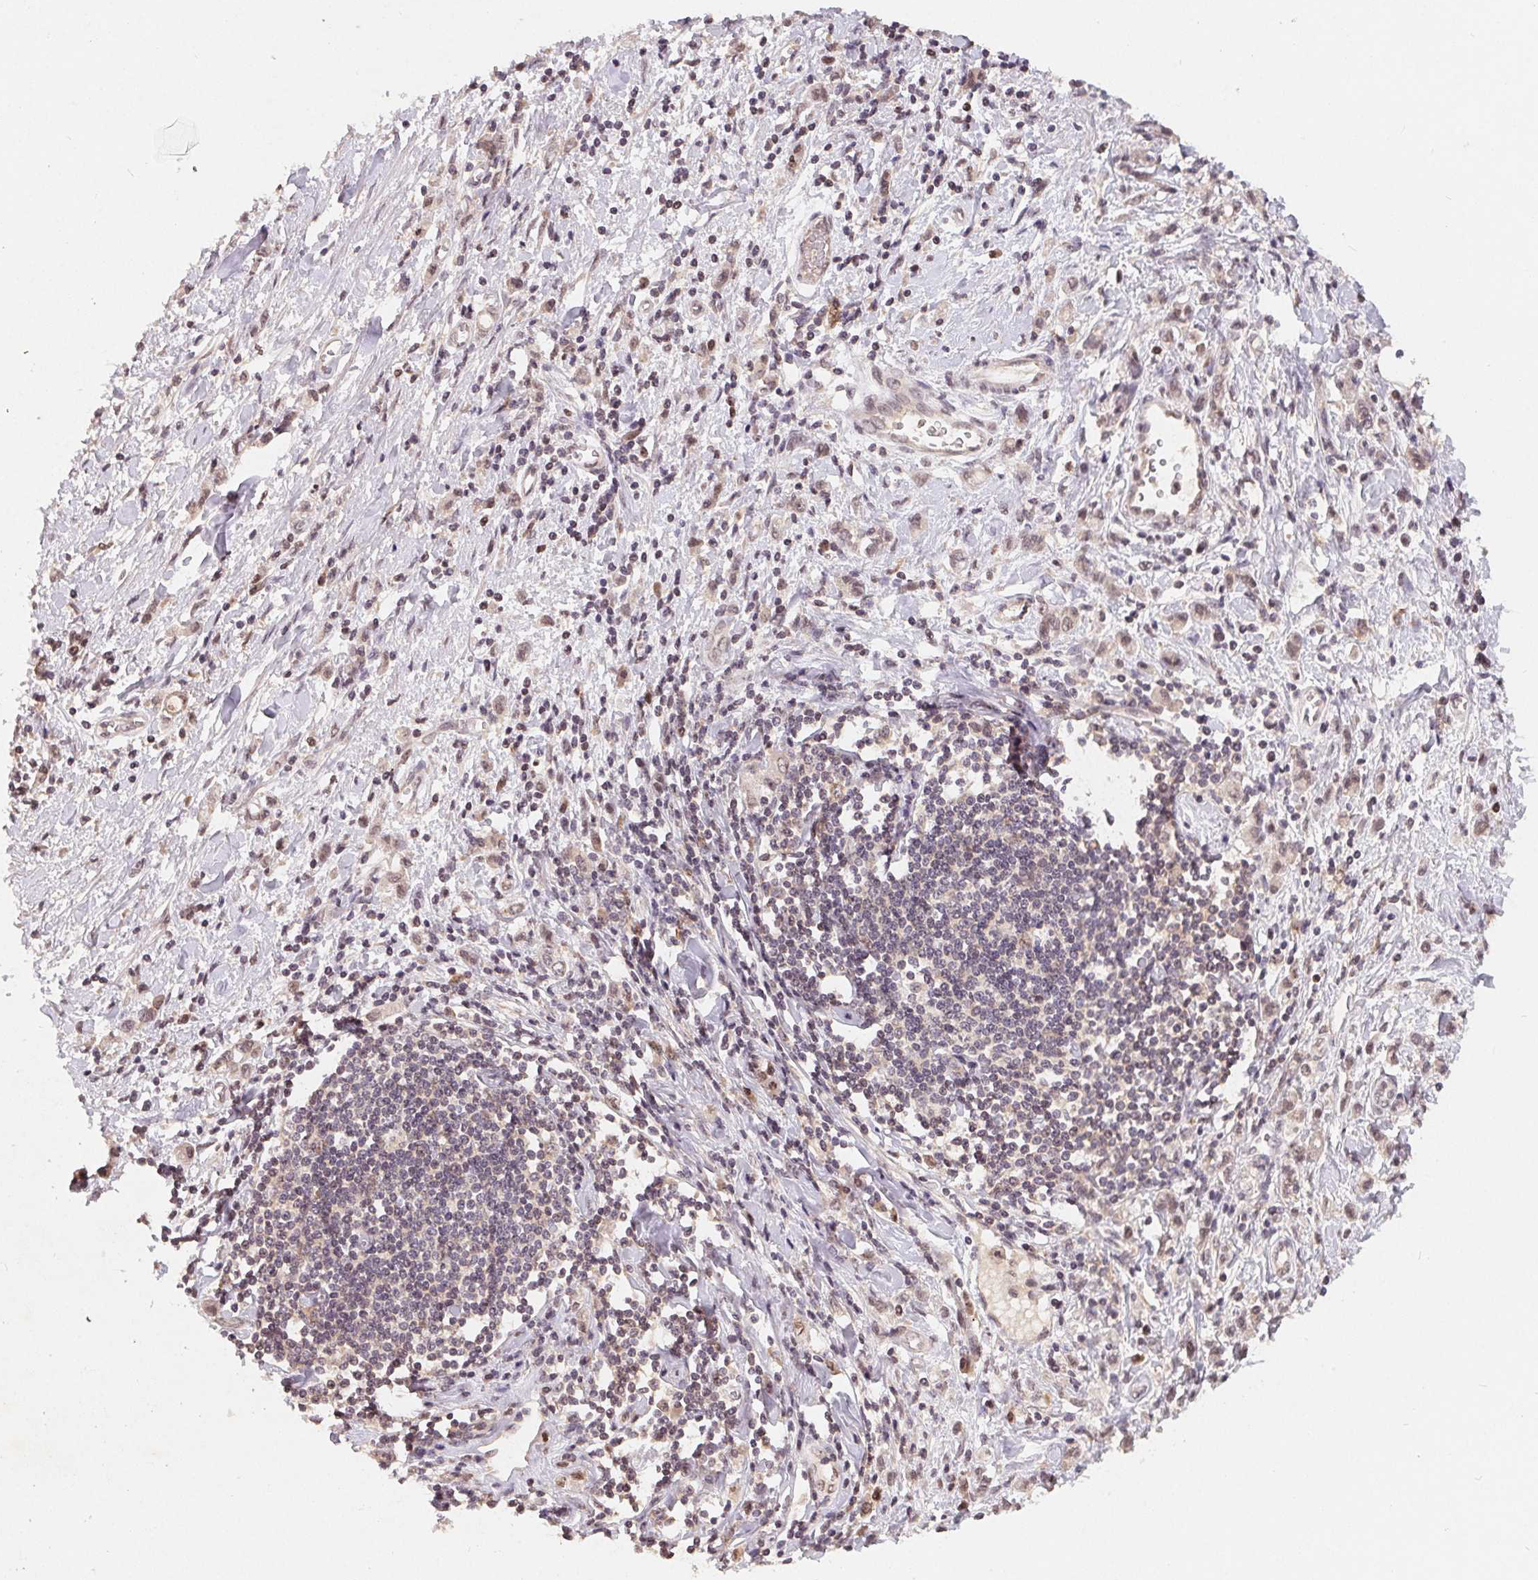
{"staining": {"intensity": "moderate", "quantity": "25%-75%", "location": "nuclear"}, "tissue": "stomach cancer", "cell_type": "Tumor cells", "image_type": "cancer", "snomed": [{"axis": "morphology", "description": "Adenocarcinoma, NOS"}, {"axis": "topography", "description": "Stomach"}], "caption": "Human adenocarcinoma (stomach) stained with a protein marker demonstrates moderate staining in tumor cells.", "gene": "HMGN3", "patient": {"sex": "male", "age": 77}}